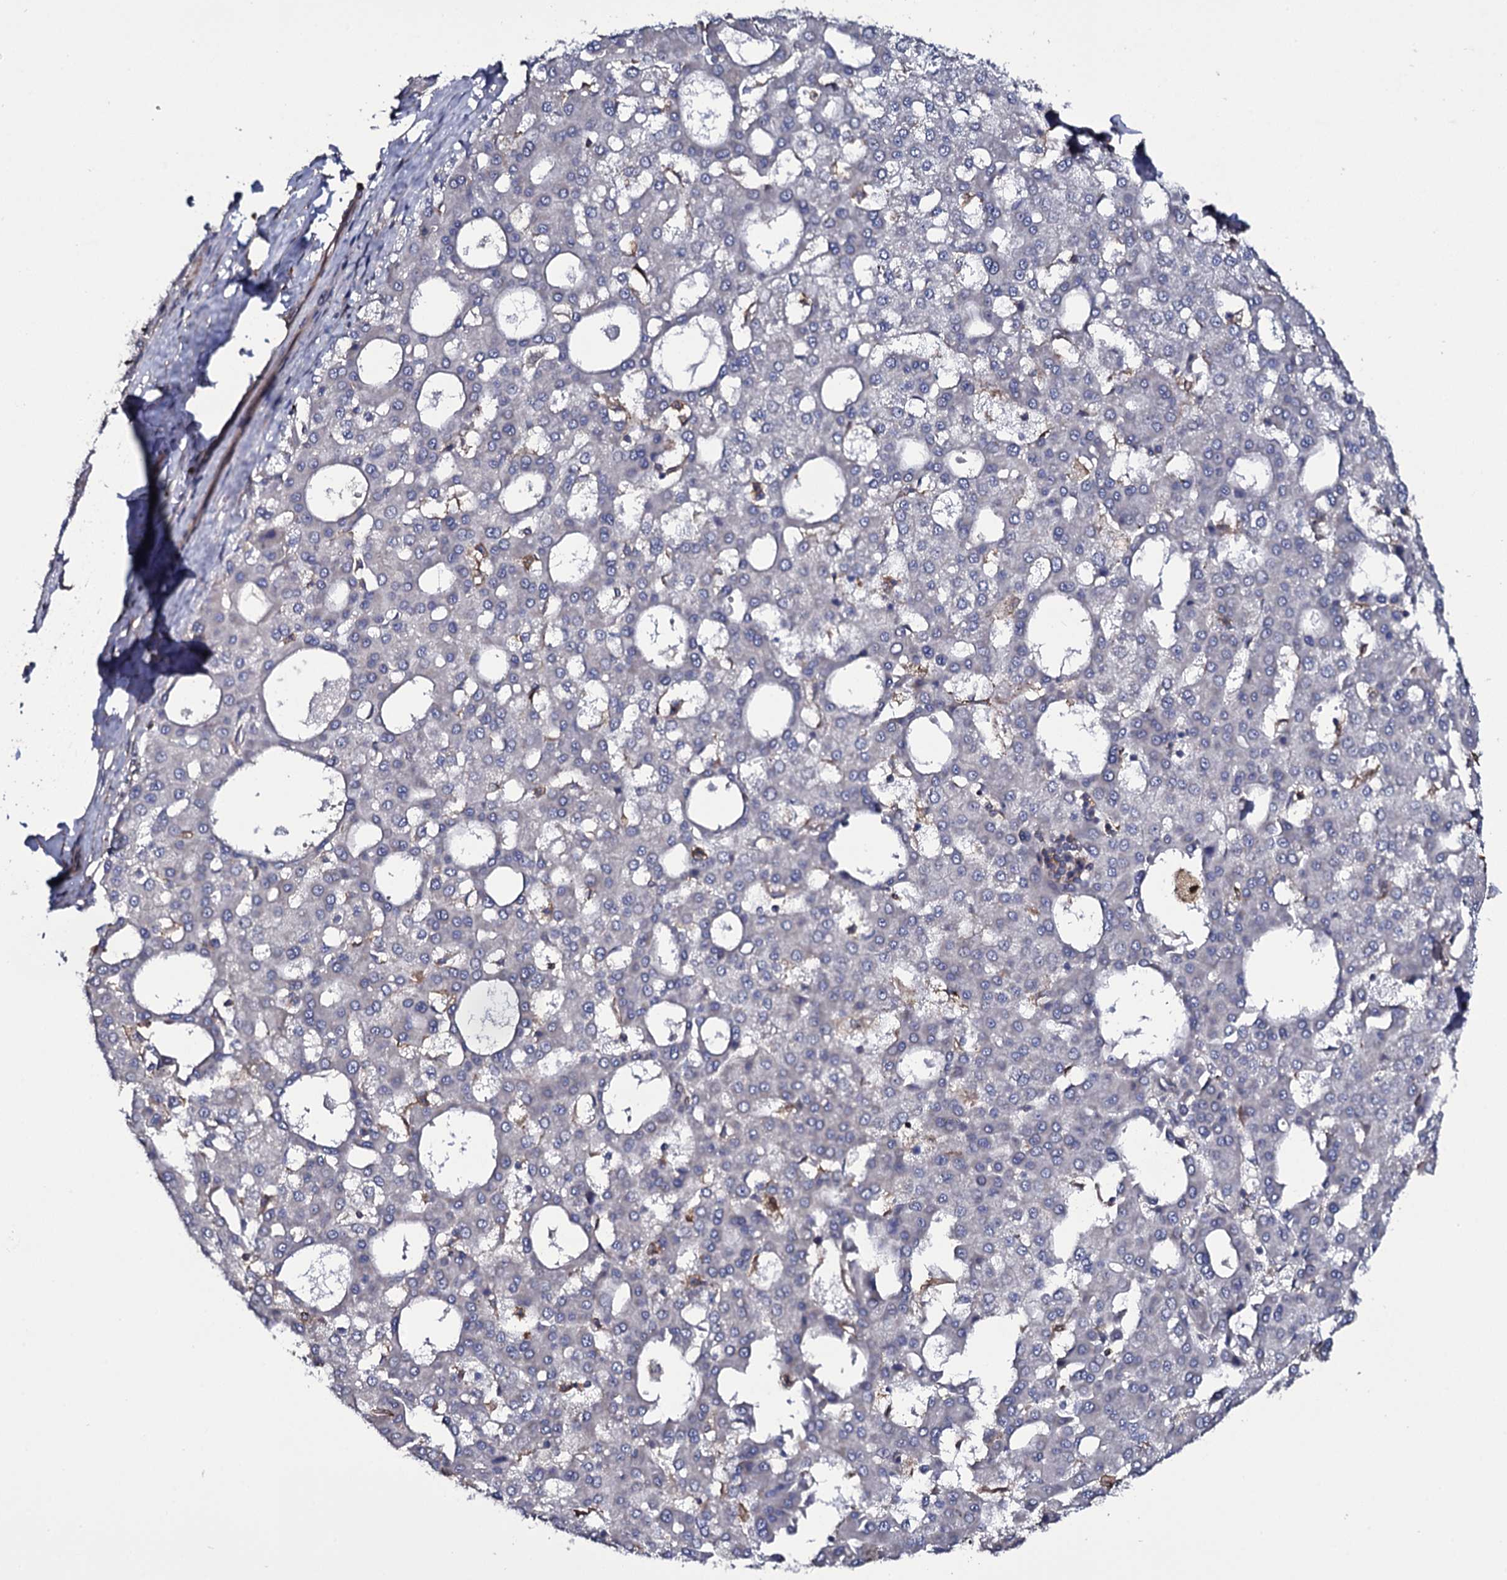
{"staining": {"intensity": "negative", "quantity": "none", "location": "none"}, "tissue": "liver cancer", "cell_type": "Tumor cells", "image_type": "cancer", "snomed": [{"axis": "morphology", "description": "Carcinoma, Hepatocellular, NOS"}, {"axis": "topography", "description": "Liver"}], "caption": "Immunohistochemistry of hepatocellular carcinoma (liver) demonstrates no positivity in tumor cells.", "gene": "TTC23", "patient": {"sex": "male", "age": 47}}